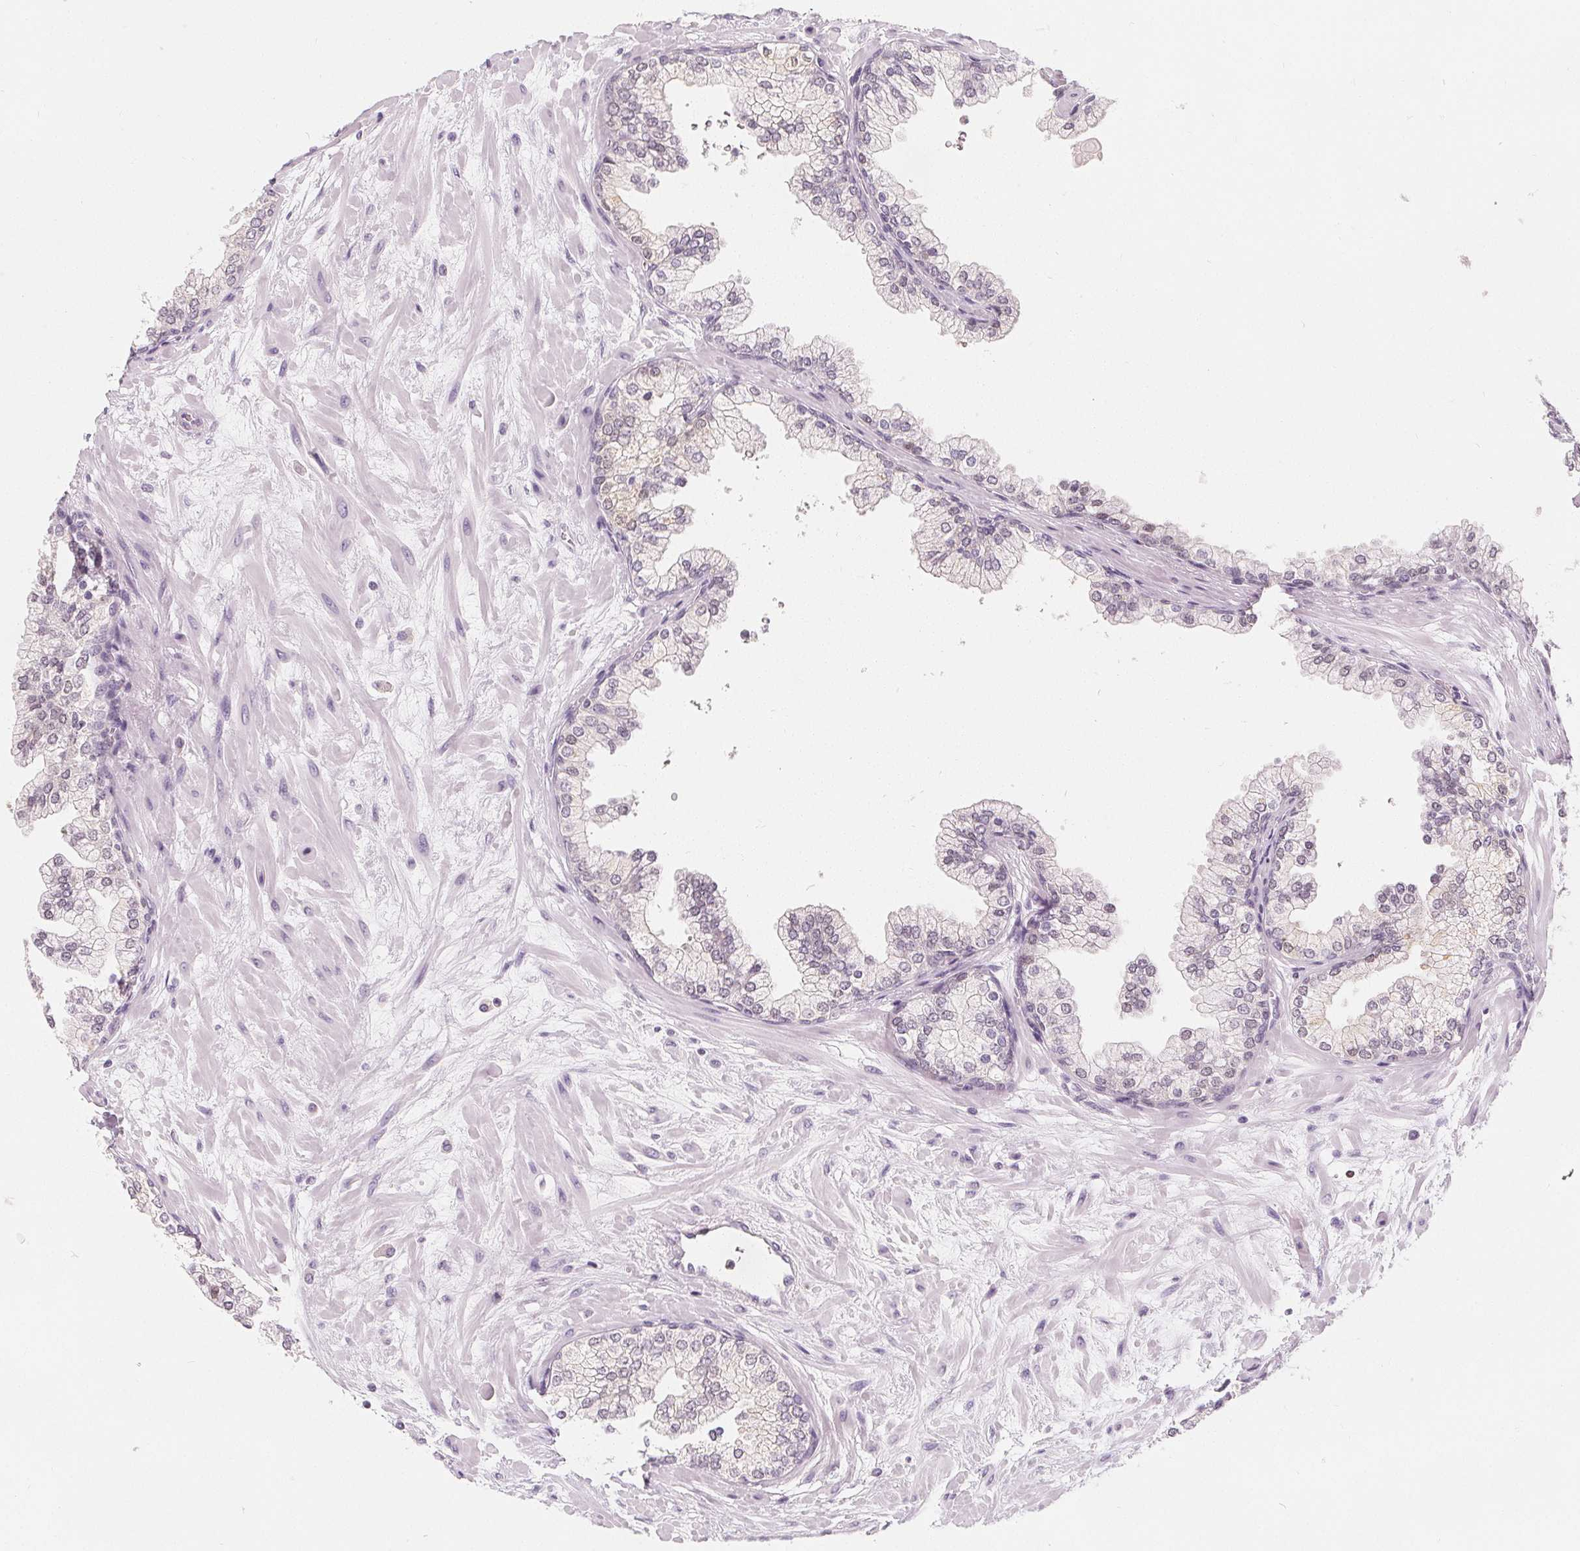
{"staining": {"intensity": "negative", "quantity": "none", "location": "none"}, "tissue": "prostate", "cell_type": "Glandular cells", "image_type": "normal", "snomed": [{"axis": "morphology", "description": "Normal tissue, NOS"}, {"axis": "topography", "description": "Prostate"}, {"axis": "topography", "description": "Peripheral nerve tissue"}], "caption": "Normal prostate was stained to show a protein in brown. There is no significant expression in glandular cells. Nuclei are stained in blue.", "gene": "UGP2", "patient": {"sex": "male", "age": 61}}